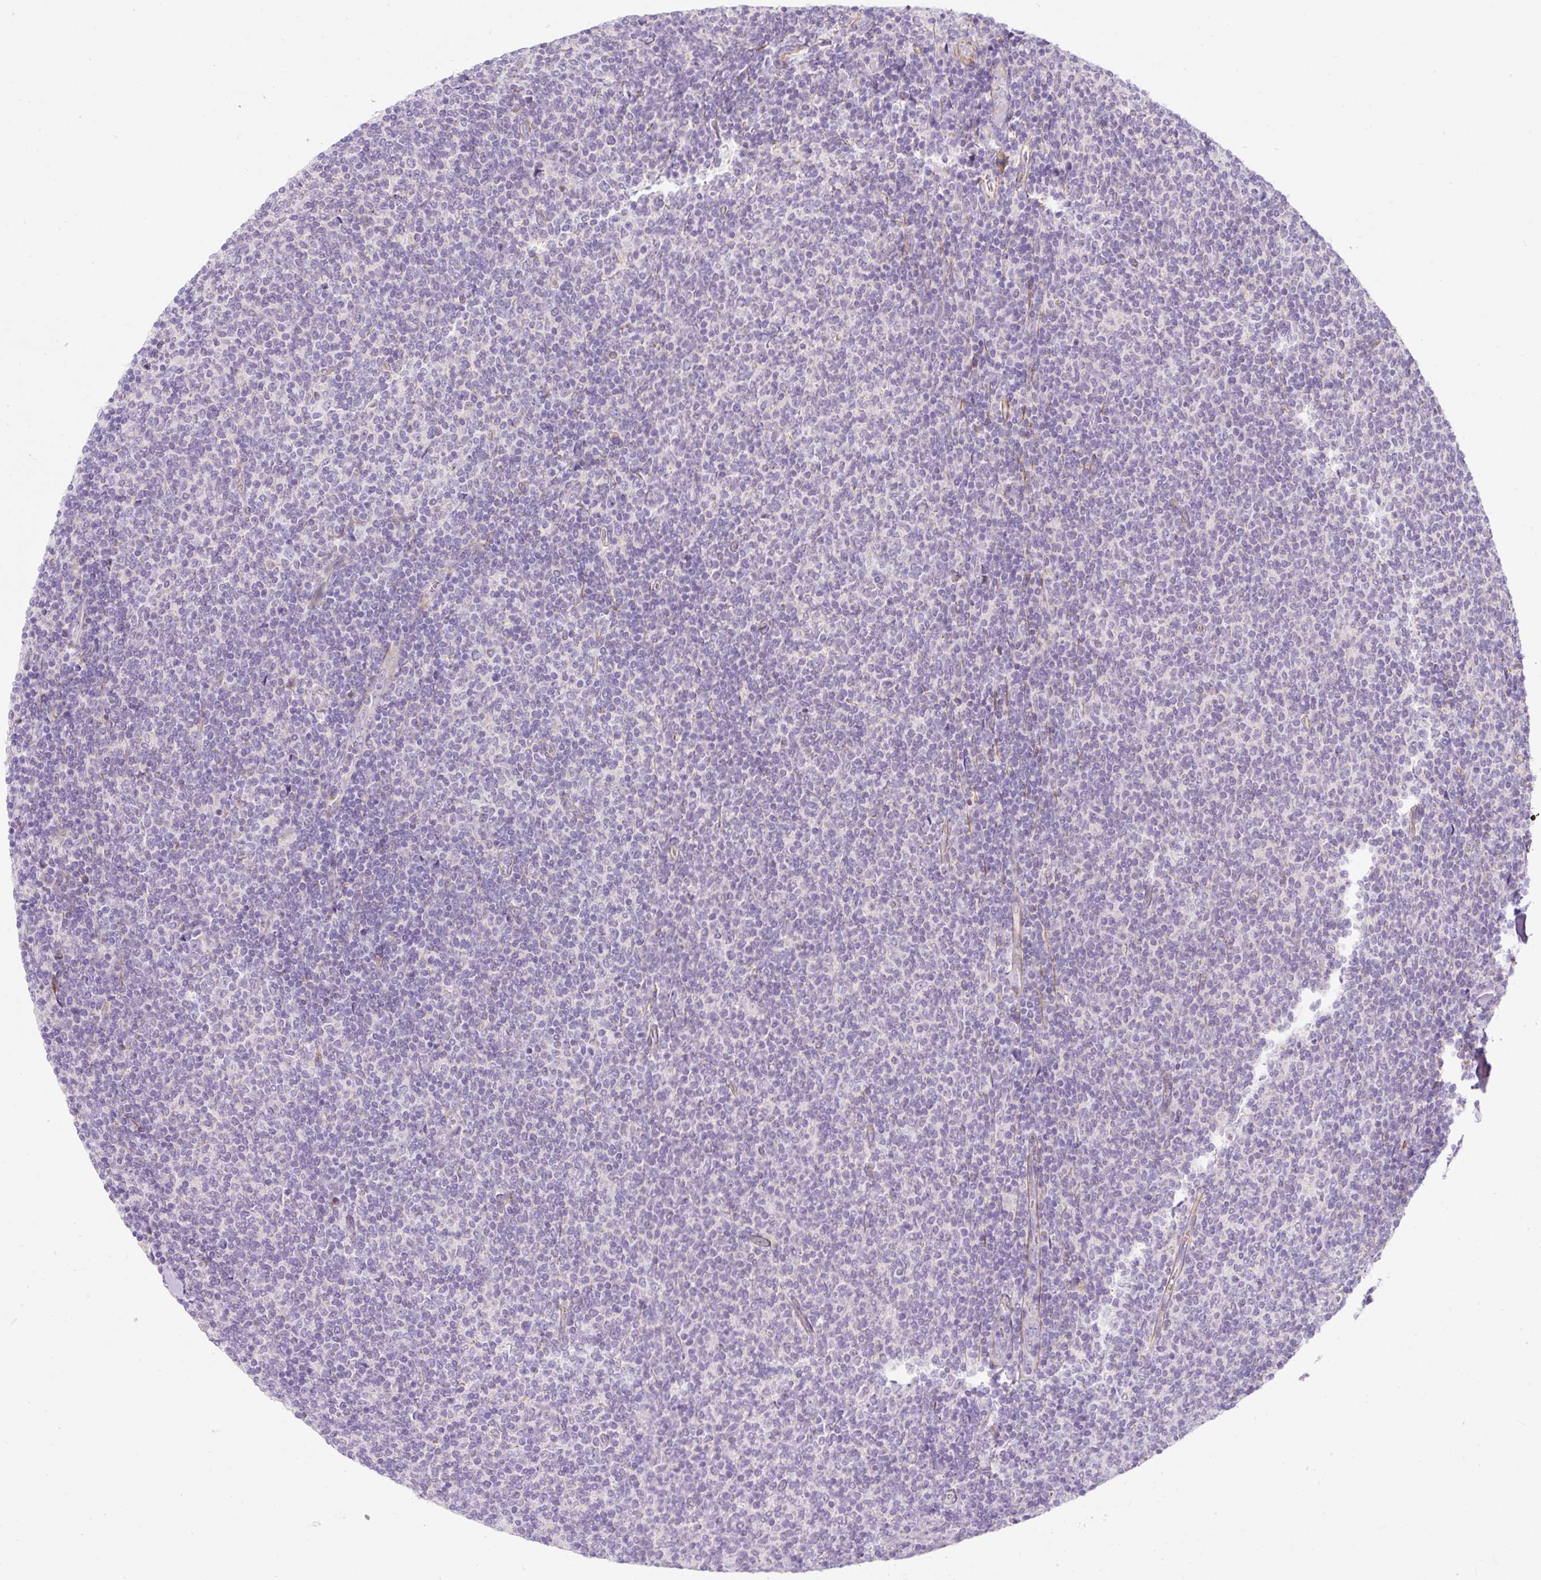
{"staining": {"intensity": "negative", "quantity": "none", "location": "none"}, "tissue": "lymphoma", "cell_type": "Tumor cells", "image_type": "cancer", "snomed": [{"axis": "morphology", "description": "Malignant lymphoma, non-Hodgkin's type, Low grade"}, {"axis": "topography", "description": "Lymph node"}], "caption": "There is no significant positivity in tumor cells of malignant lymphoma, non-Hodgkin's type (low-grade). (DAB (3,3'-diaminobenzidine) immunohistochemistry (IHC) with hematoxylin counter stain).", "gene": "ERAP2", "patient": {"sex": "male", "age": 52}}